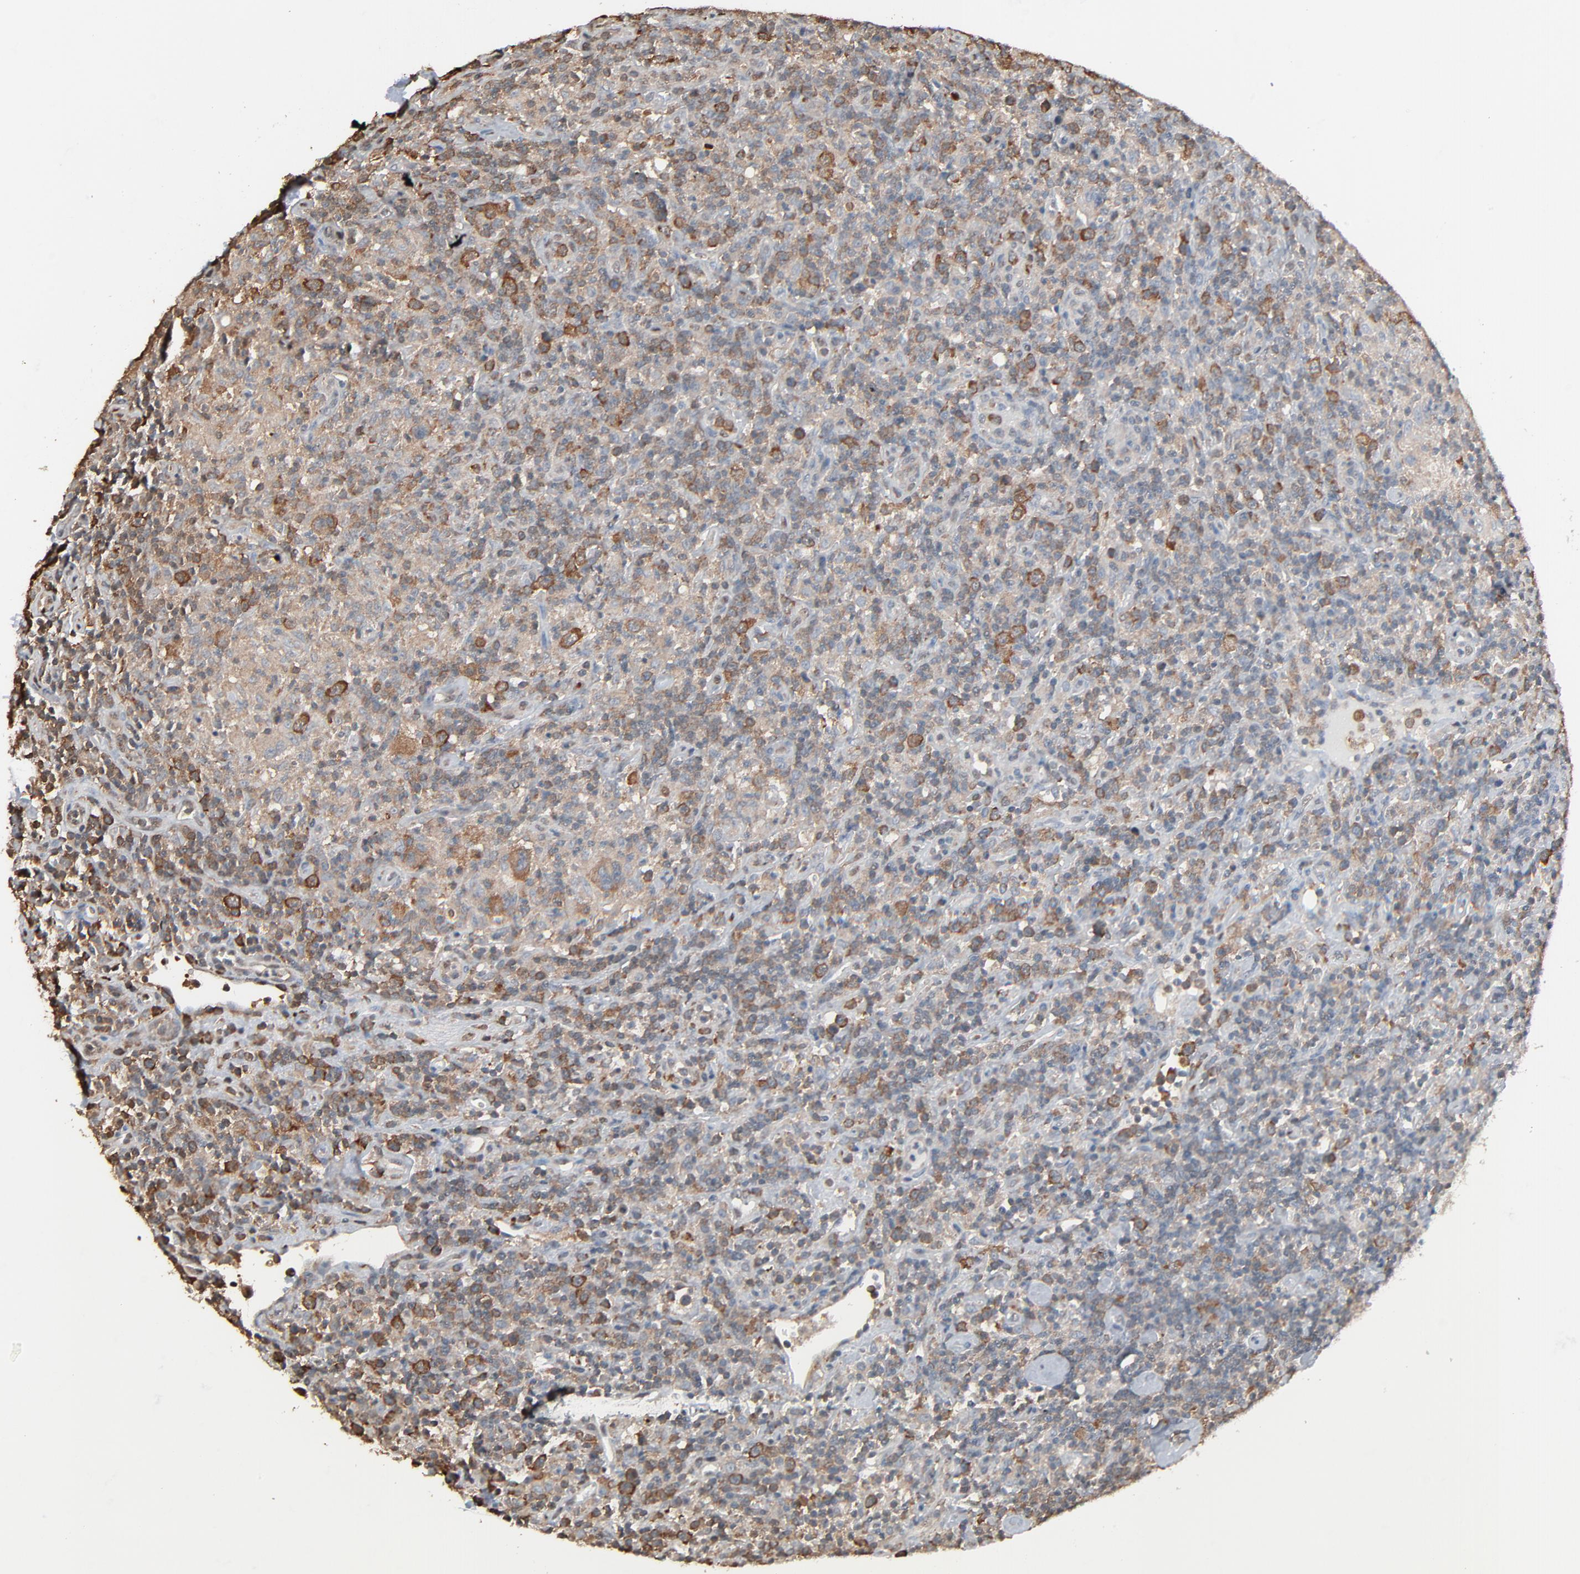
{"staining": {"intensity": "moderate", "quantity": "25%-75%", "location": "cytoplasmic/membranous,nuclear"}, "tissue": "lymphoma", "cell_type": "Tumor cells", "image_type": "cancer", "snomed": [{"axis": "morphology", "description": "Hodgkin's disease, NOS"}, {"axis": "topography", "description": "Lymph node"}], "caption": "IHC staining of Hodgkin's disease, which reveals medium levels of moderate cytoplasmic/membranous and nuclear positivity in about 25%-75% of tumor cells indicating moderate cytoplasmic/membranous and nuclear protein expression. The staining was performed using DAB (3,3'-diaminobenzidine) (brown) for protein detection and nuclei were counterstained in hematoxylin (blue).", "gene": "CCT5", "patient": {"sex": "male", "age": 65}}